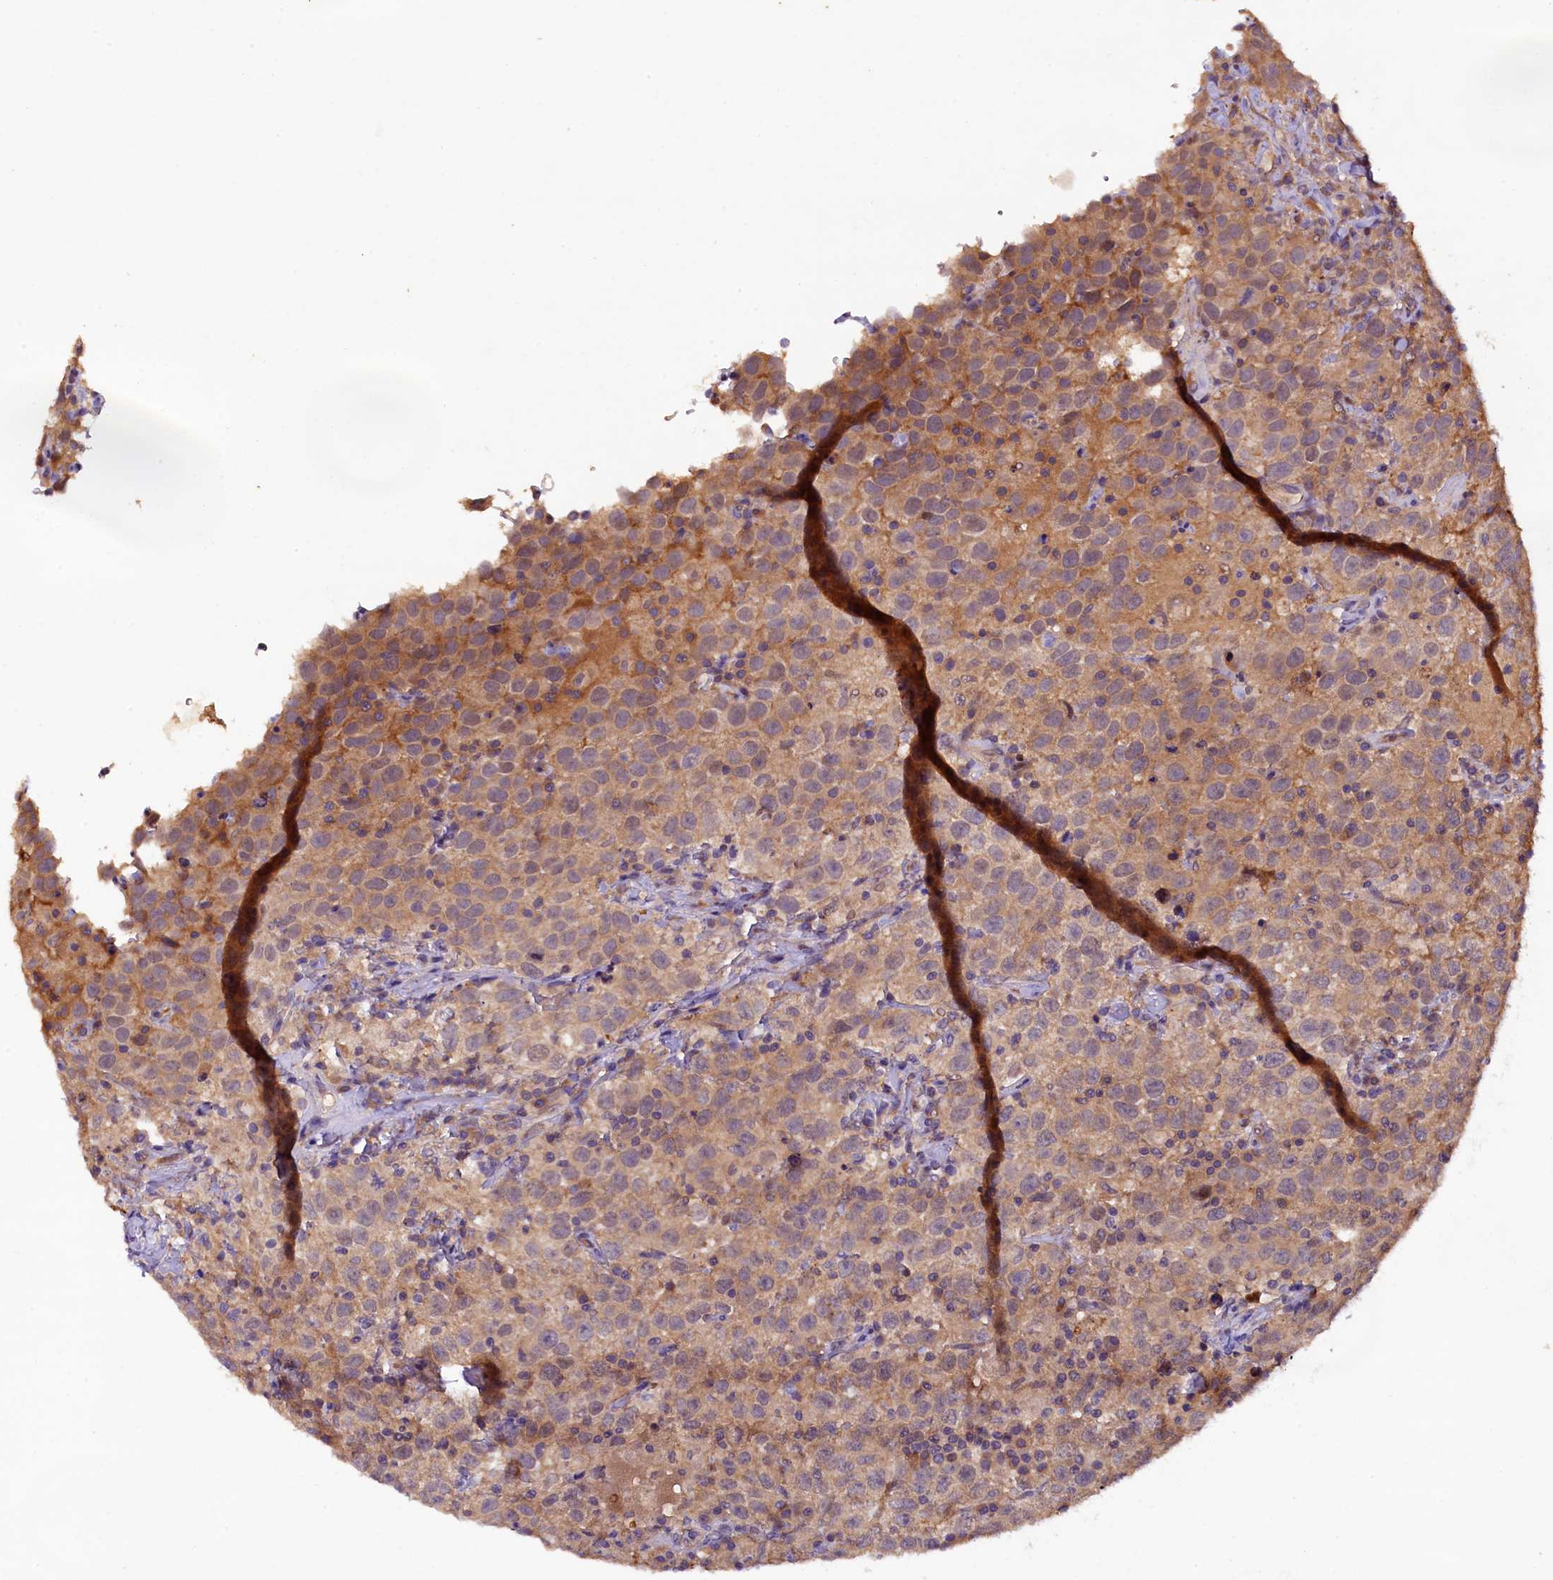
{"staining": {"intensity": "weak", "quantity": ">75%", "location": "cytoplasmic/membranous"}, "tissue": "testis cancer", "cell_type": "Tumor cells", "image_type": "cancer", "snomed": [{"axis": "morphology", "description": "Seminoma, NOS"}, {"axis": "topography", "description": "Testis"}], "caption": "Immunohistochemistry (DAB (3,3'-diaminobenzidine)) staining of human testis seminoma demonstrates weak cytoplasmic/membranous protein positivity in approximately >75% of tumor cells.", "gene": "PLXNB1", "patient": {"sex": "male", "age": 41}}